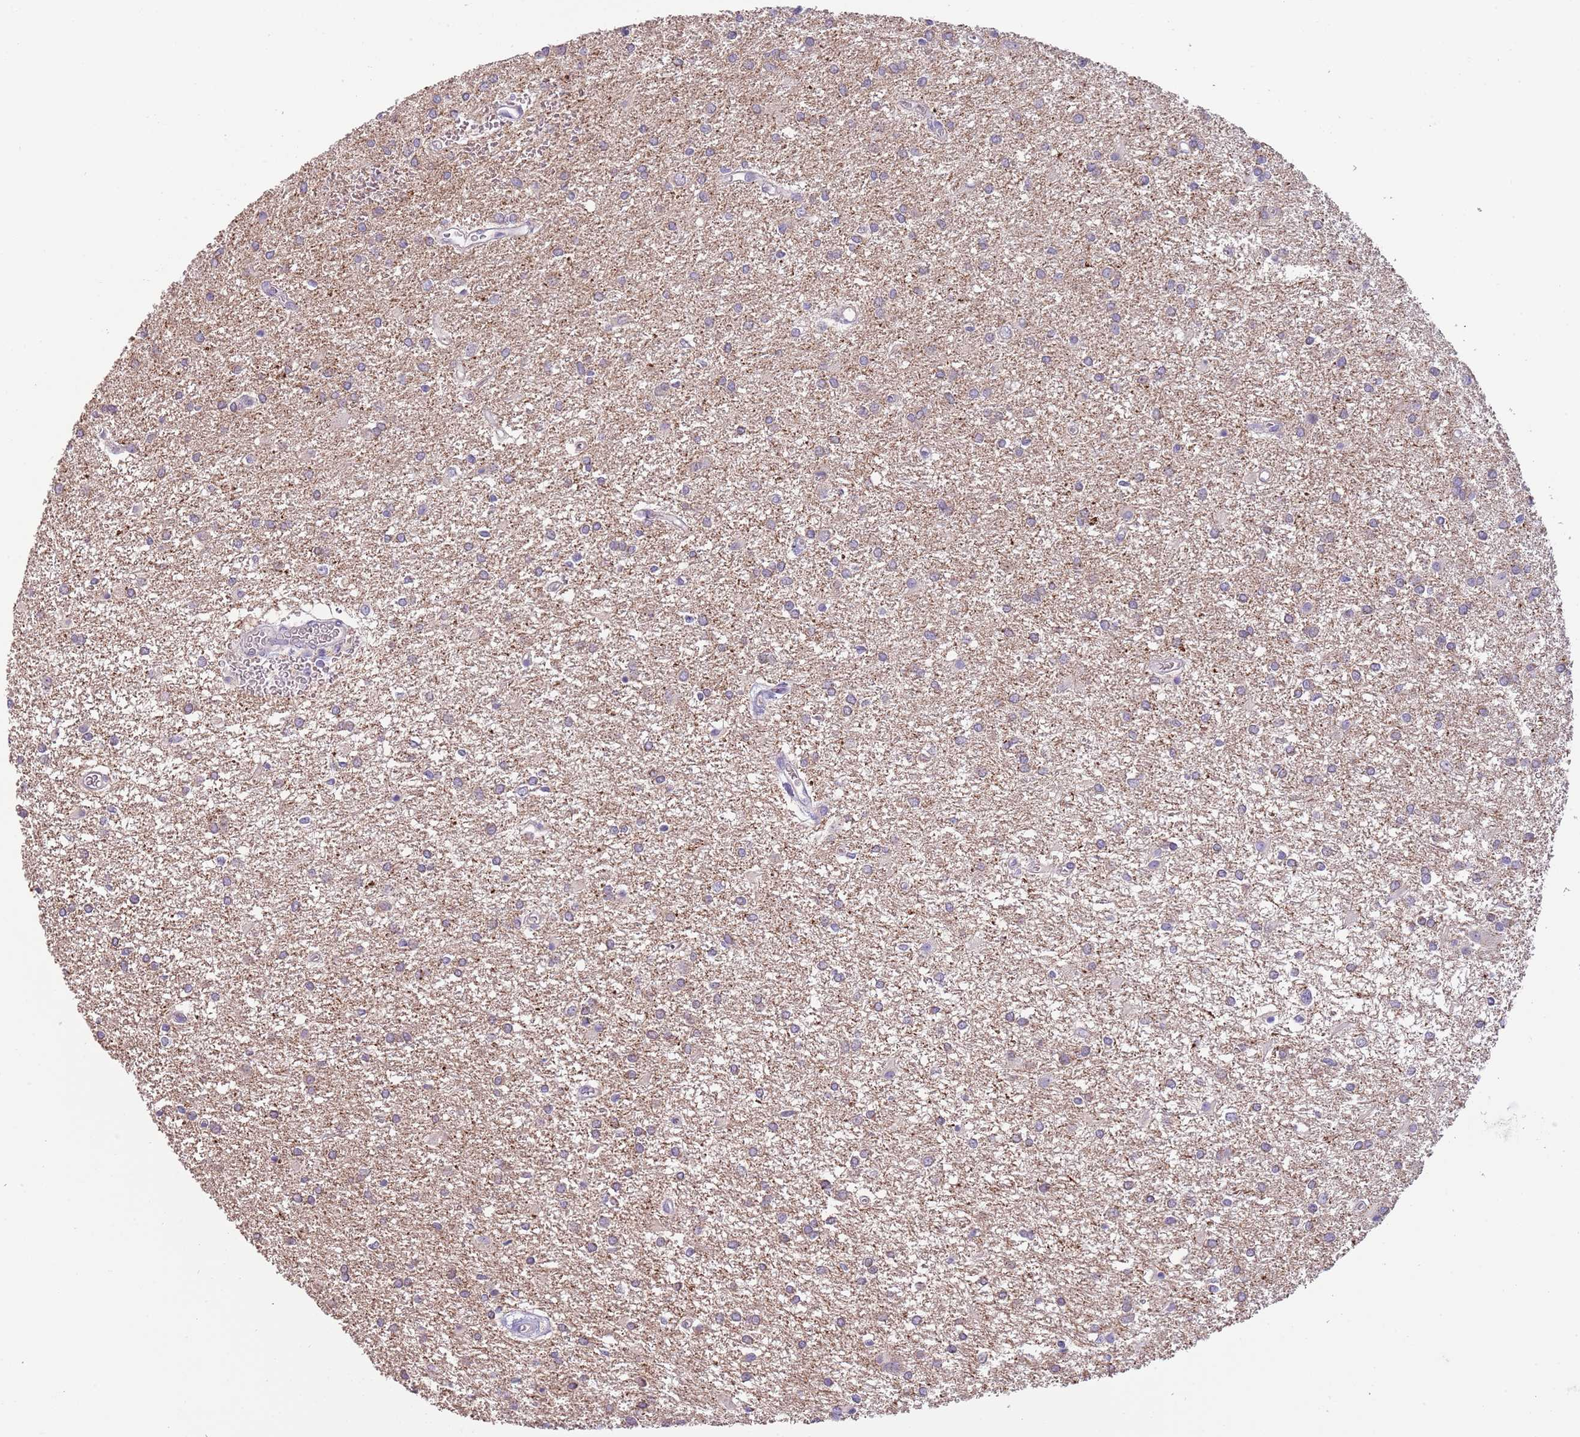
{"staining": {"intensity": "weak", "quantity": "25%-75%", "location": "cytoplasmic/membranous"}, "tissue": "glioma", "cell_type": "Tumor cells", "image_type": "cancer", "snomed": [{"axis": "morphology", "description": "Glioma, malignant, High grade"}, {"axis": "topography", "description": "Brain"}], "caption": "Glioma was stained to show a protein in brown. There is low levels of weak cytoplasmic/membranous staining in about 25%-75% of tumor cells.", "gene": "ZNF658", "patient": {"sex": "female", "age": 50}}